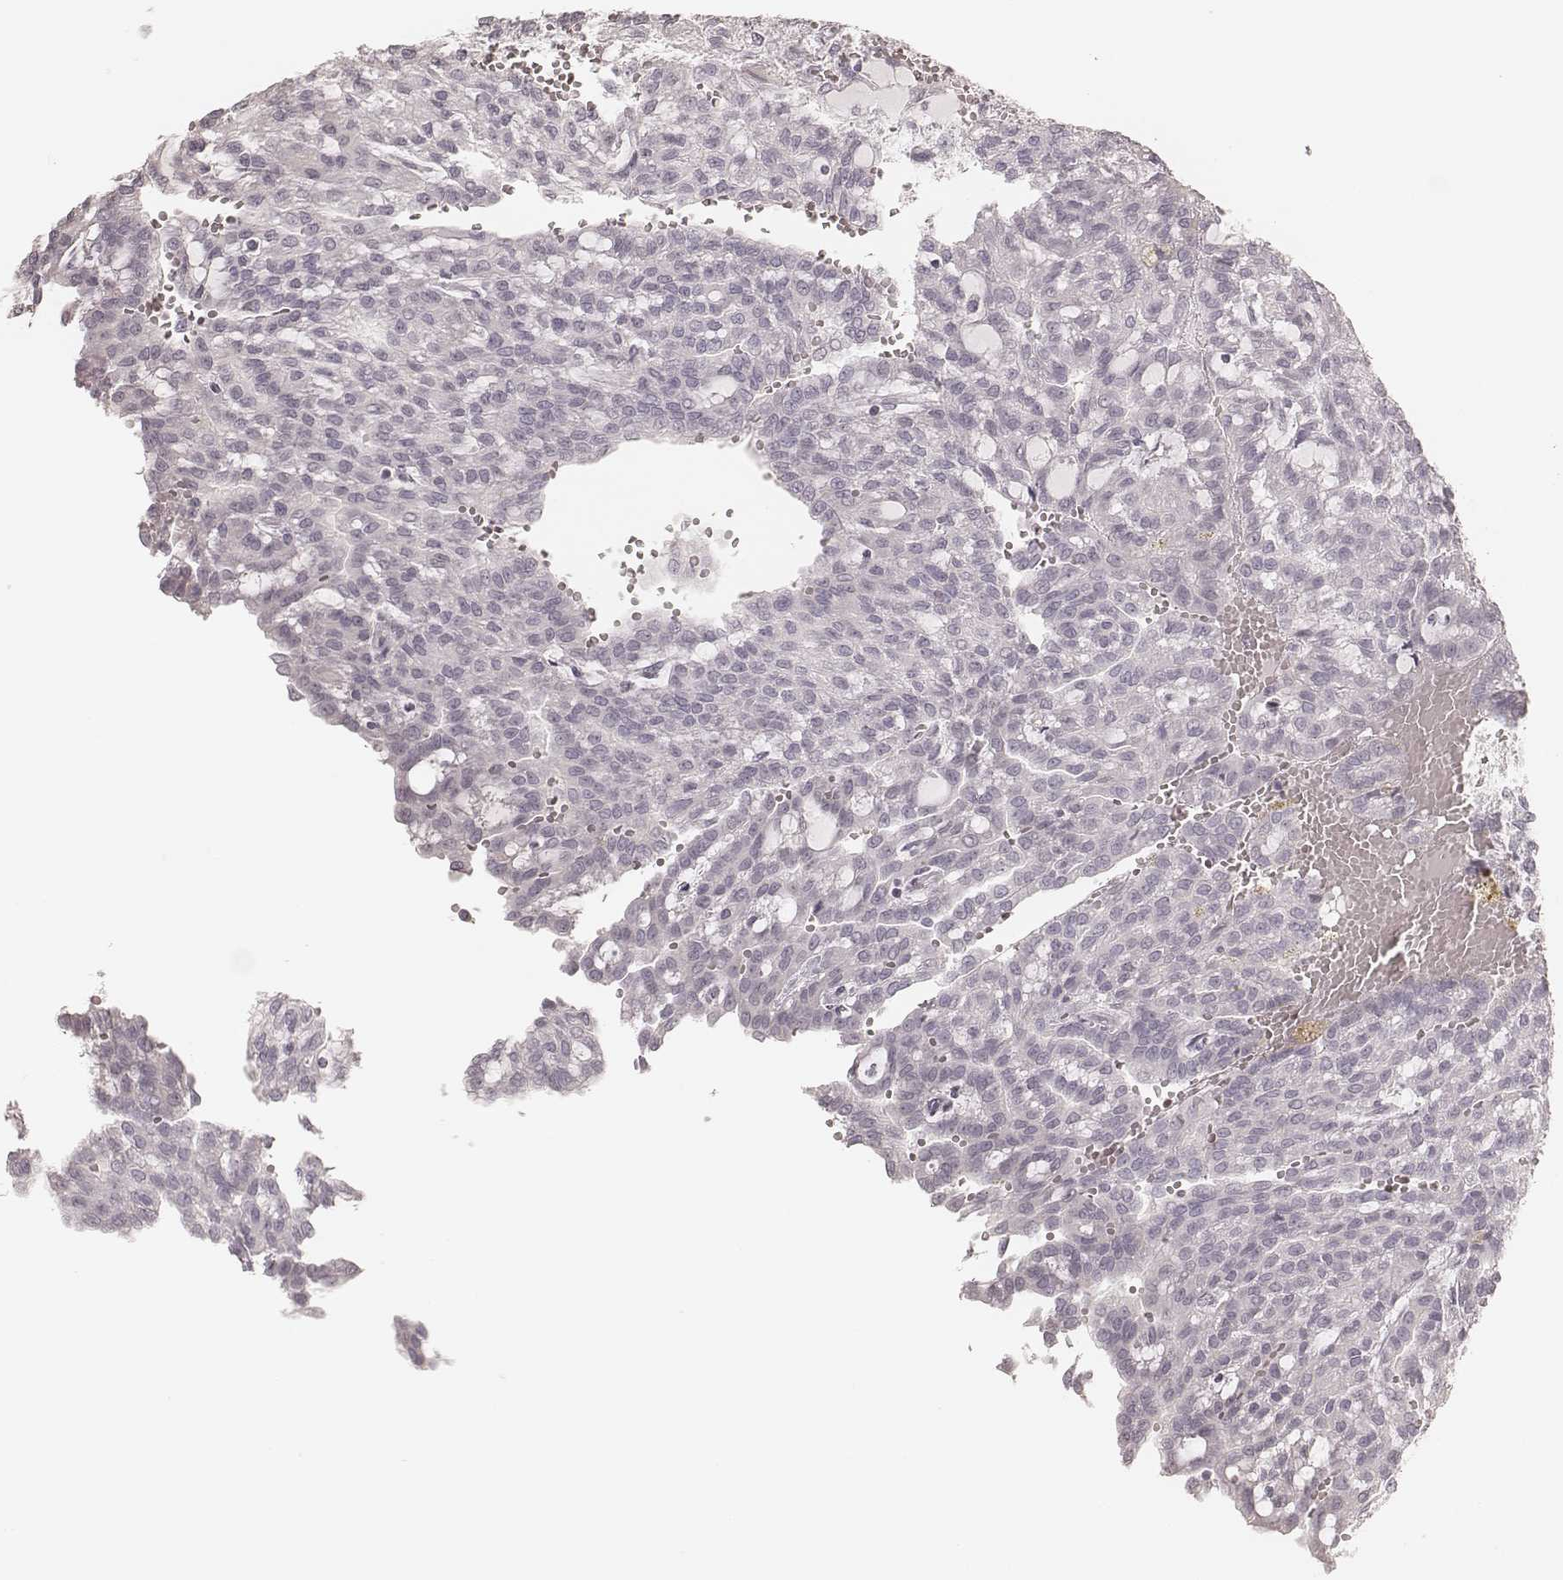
{"staining": {"intensity": "negative", "quantity": "none", "location": "none"}, "tissue": "renal cancer", "cell_type": "Tumor cells", "image_type": "cancer", "snomed": [{"axis": "morphology", "description": "Adenocarcinoma, NOS"}, {"axis": "topography", "description": "Kidney"}], "caption": "The immunohistochemistry (IHC) image has no significant positivity in tumor cells of renal cancer (adenocarcinoma) tissue.", "gene": "SPATA24", "patient": {"sex": "male", "age": 63}}